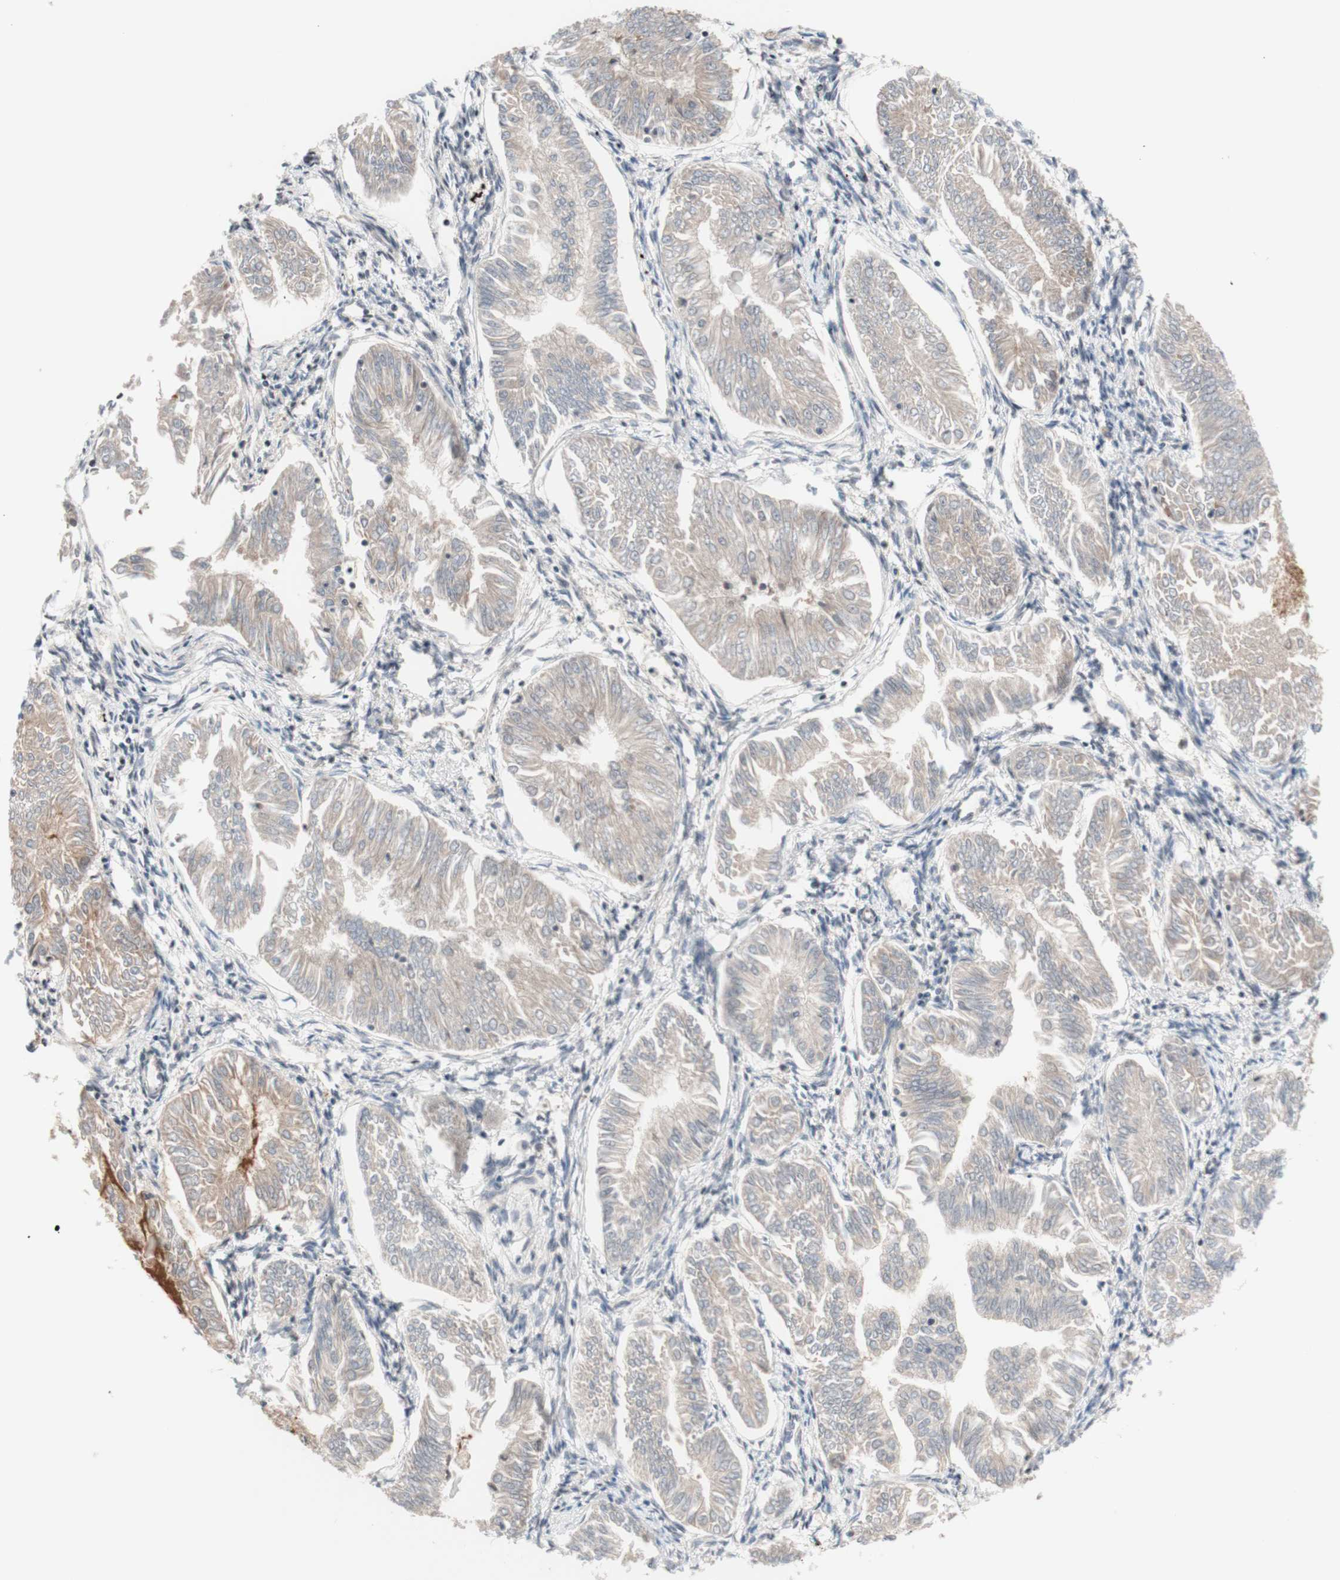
{"staining": {"intensity": "weak", "quantity": "<25%", "location": "cytoplasmic/membranous"}, "tissue": "endometrial cancer", "cell_type": "Tumor cells", "image_type": "cancer", "snomed": [{"axis": "morphology", "description": "Adenocarcinoma, NOS"}, {"axis": "topography", "description": "Endometrium"}], "caption": "Immunohistochemical staining of human endometrial cancer (adenocarcinoma) displays no significant positivity in tumor cells. (DAB (3,3'-diaminobenzidine) immunohistochemistry, high magnification).", "gene": "CD55", "patient": {"sex": "female", "age": 53}}